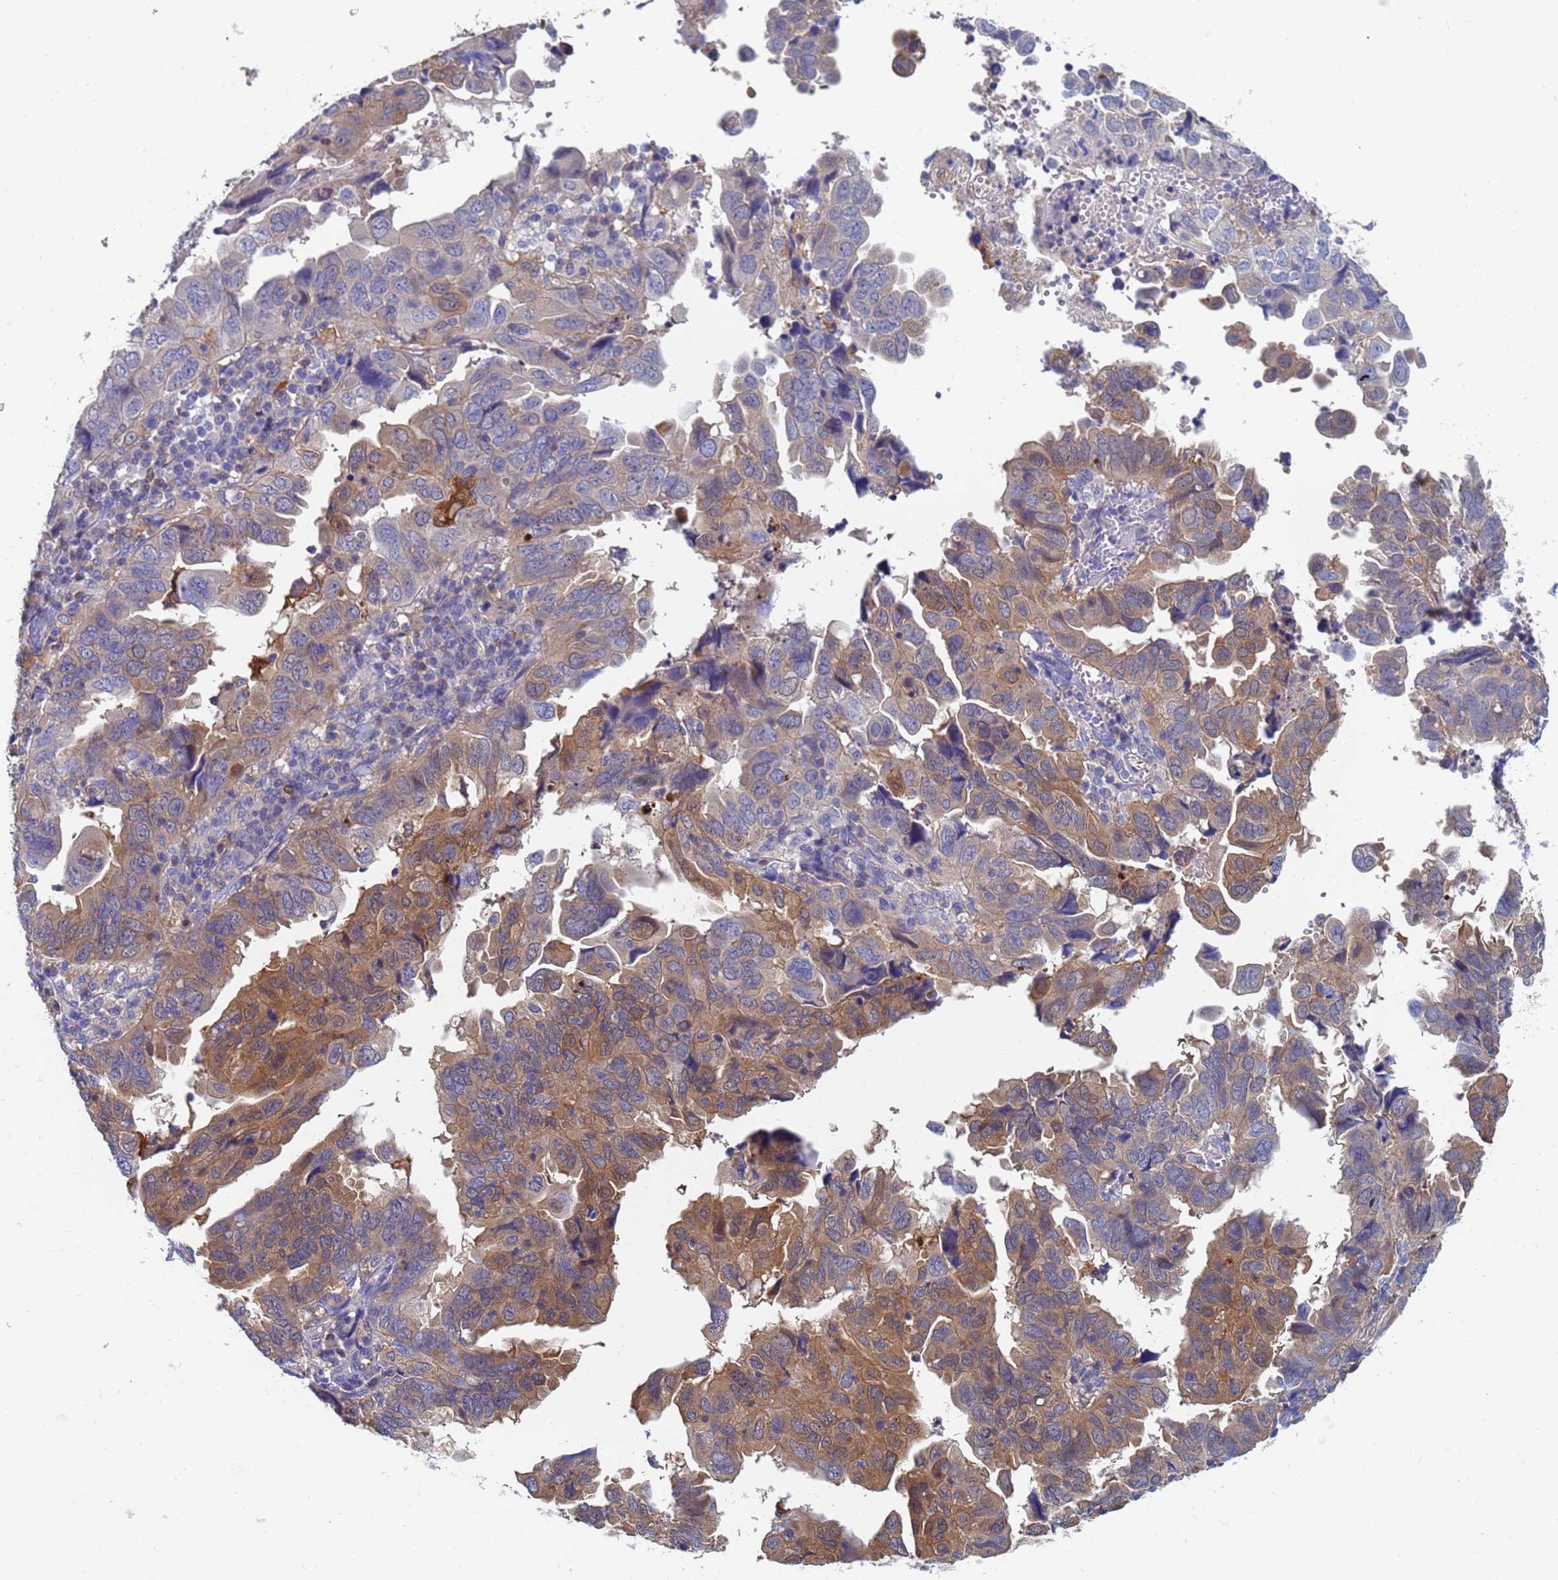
{"staining": {"intensity": "moderate", "quantity": ">75%", "location": "cytoplasmic/membranous"}, "tissue": "endometrial cancer", "cell_type": "Tumor cells", "image_type": "cancer", "snomed": [{"axis": "morphology", "description": "Adenocarcinoma, NOS"}, {"axis": "topography", "description": "Uterus"}], "caption": "Brown immunohistochemical staining in human endometrial cancer reveals moderate cytoplasmic/membranous positivity in about >75% of tumor cells. The protein of interest is stained brown, and the nuclei are stained in blue (DAB (3,3'-diaminobenzidine) IHC with brightfield microscopy, high magnification).", "gene": "GCHFR", "patient": {"sex": "female", "age": 77}}